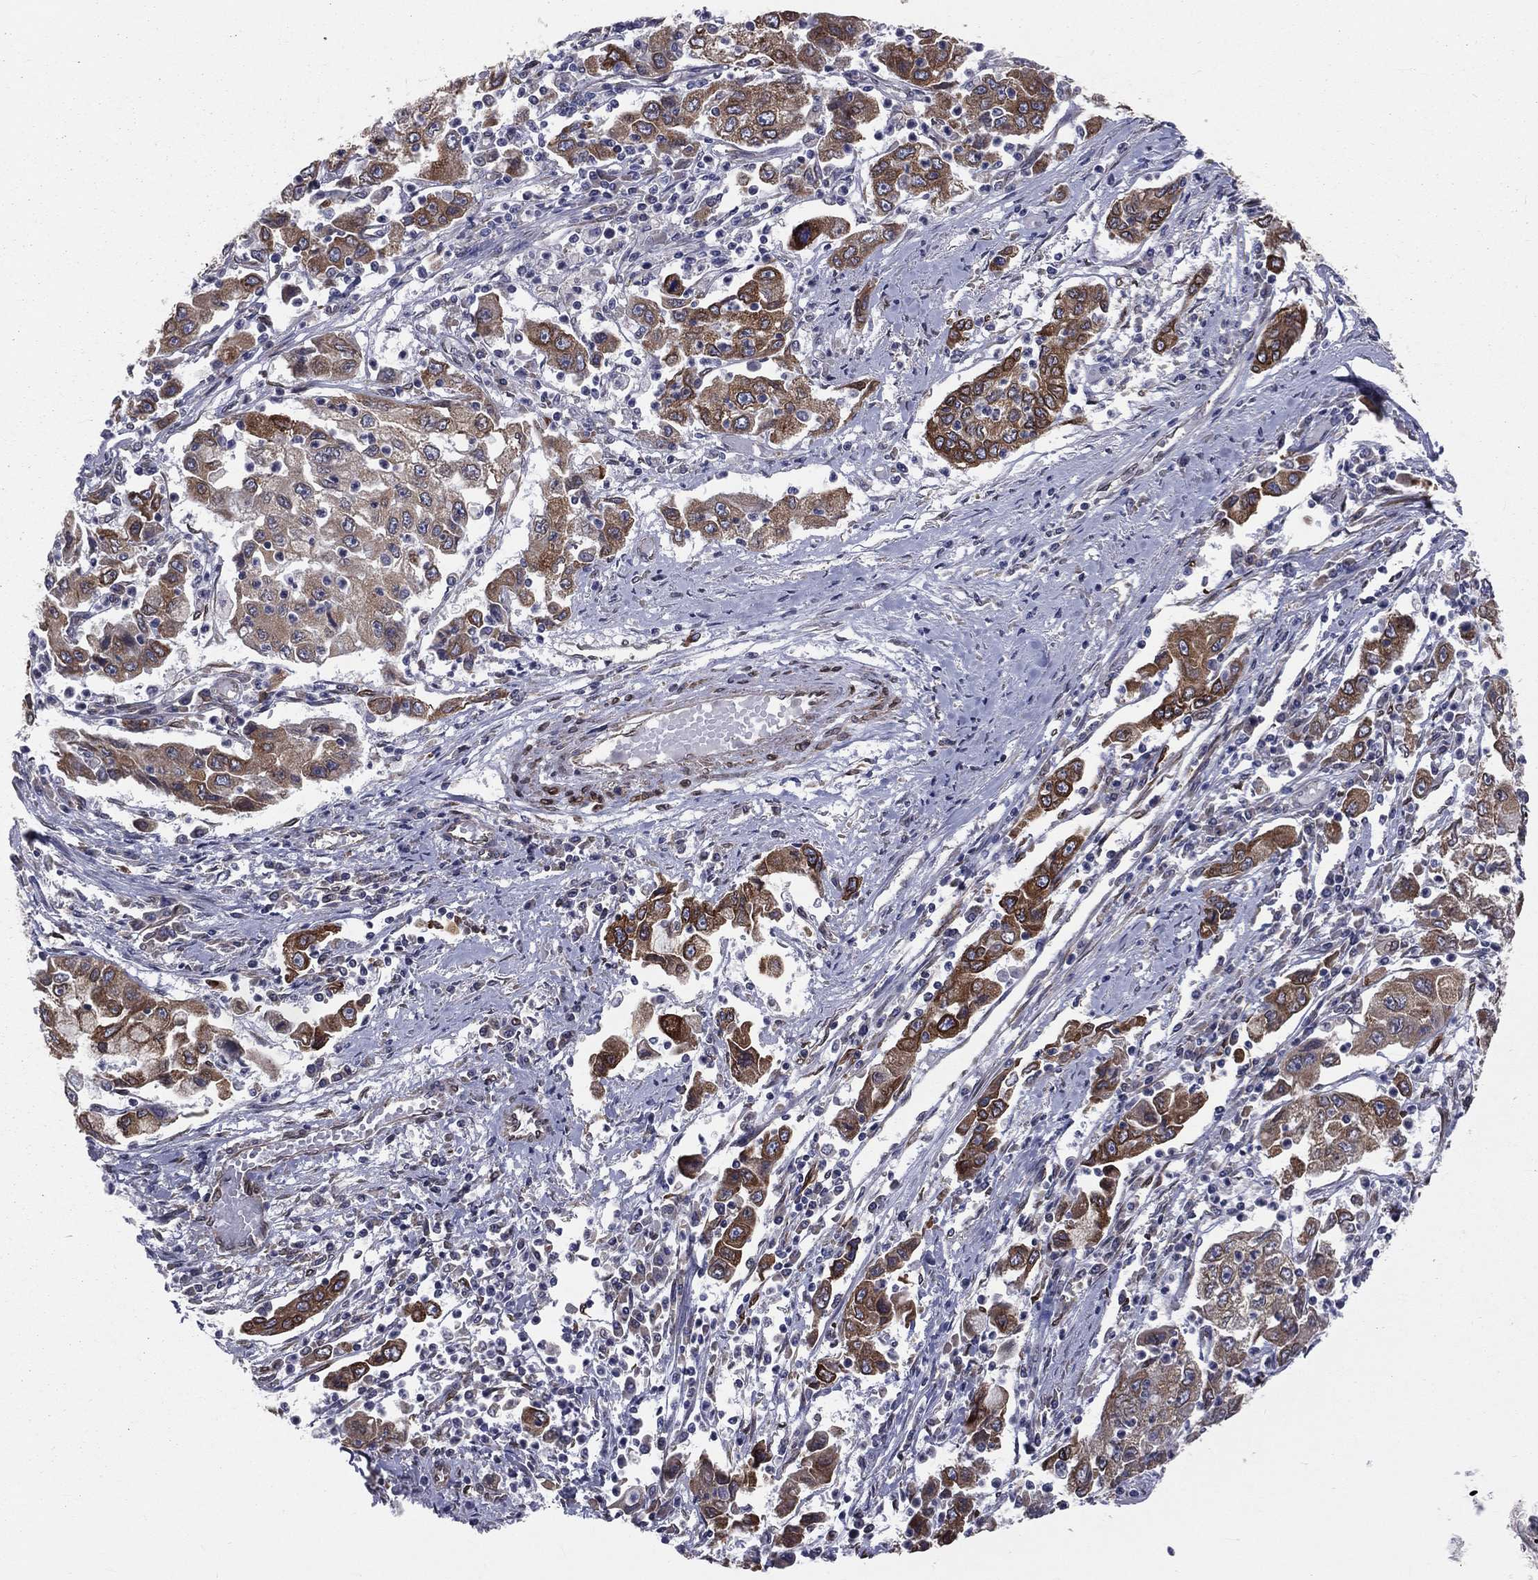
{"staining": {"intensity": "strong", "quantity": "25%-75%", "location": "cytoplasmic/membranous"}, "tissue": "cervical cancer", "cell_type": "Tumor cells", "image_type": "cancer", "snomed": [{"axis": "morphology", "description": "Squamous cell carcinoma, NOS"}, {"axis": "topography", "description": "Cervix"}], "caption": "Cervical cancer (squamous cell carcinoma) stained with immunohistochemistry (IHC) demonstrates strong cytoplasmic/membranous expression in approximately 25%-75% of tumor cells.", "gene": "PGRMC1", "patient": {"sex": "female", "age": 36}}